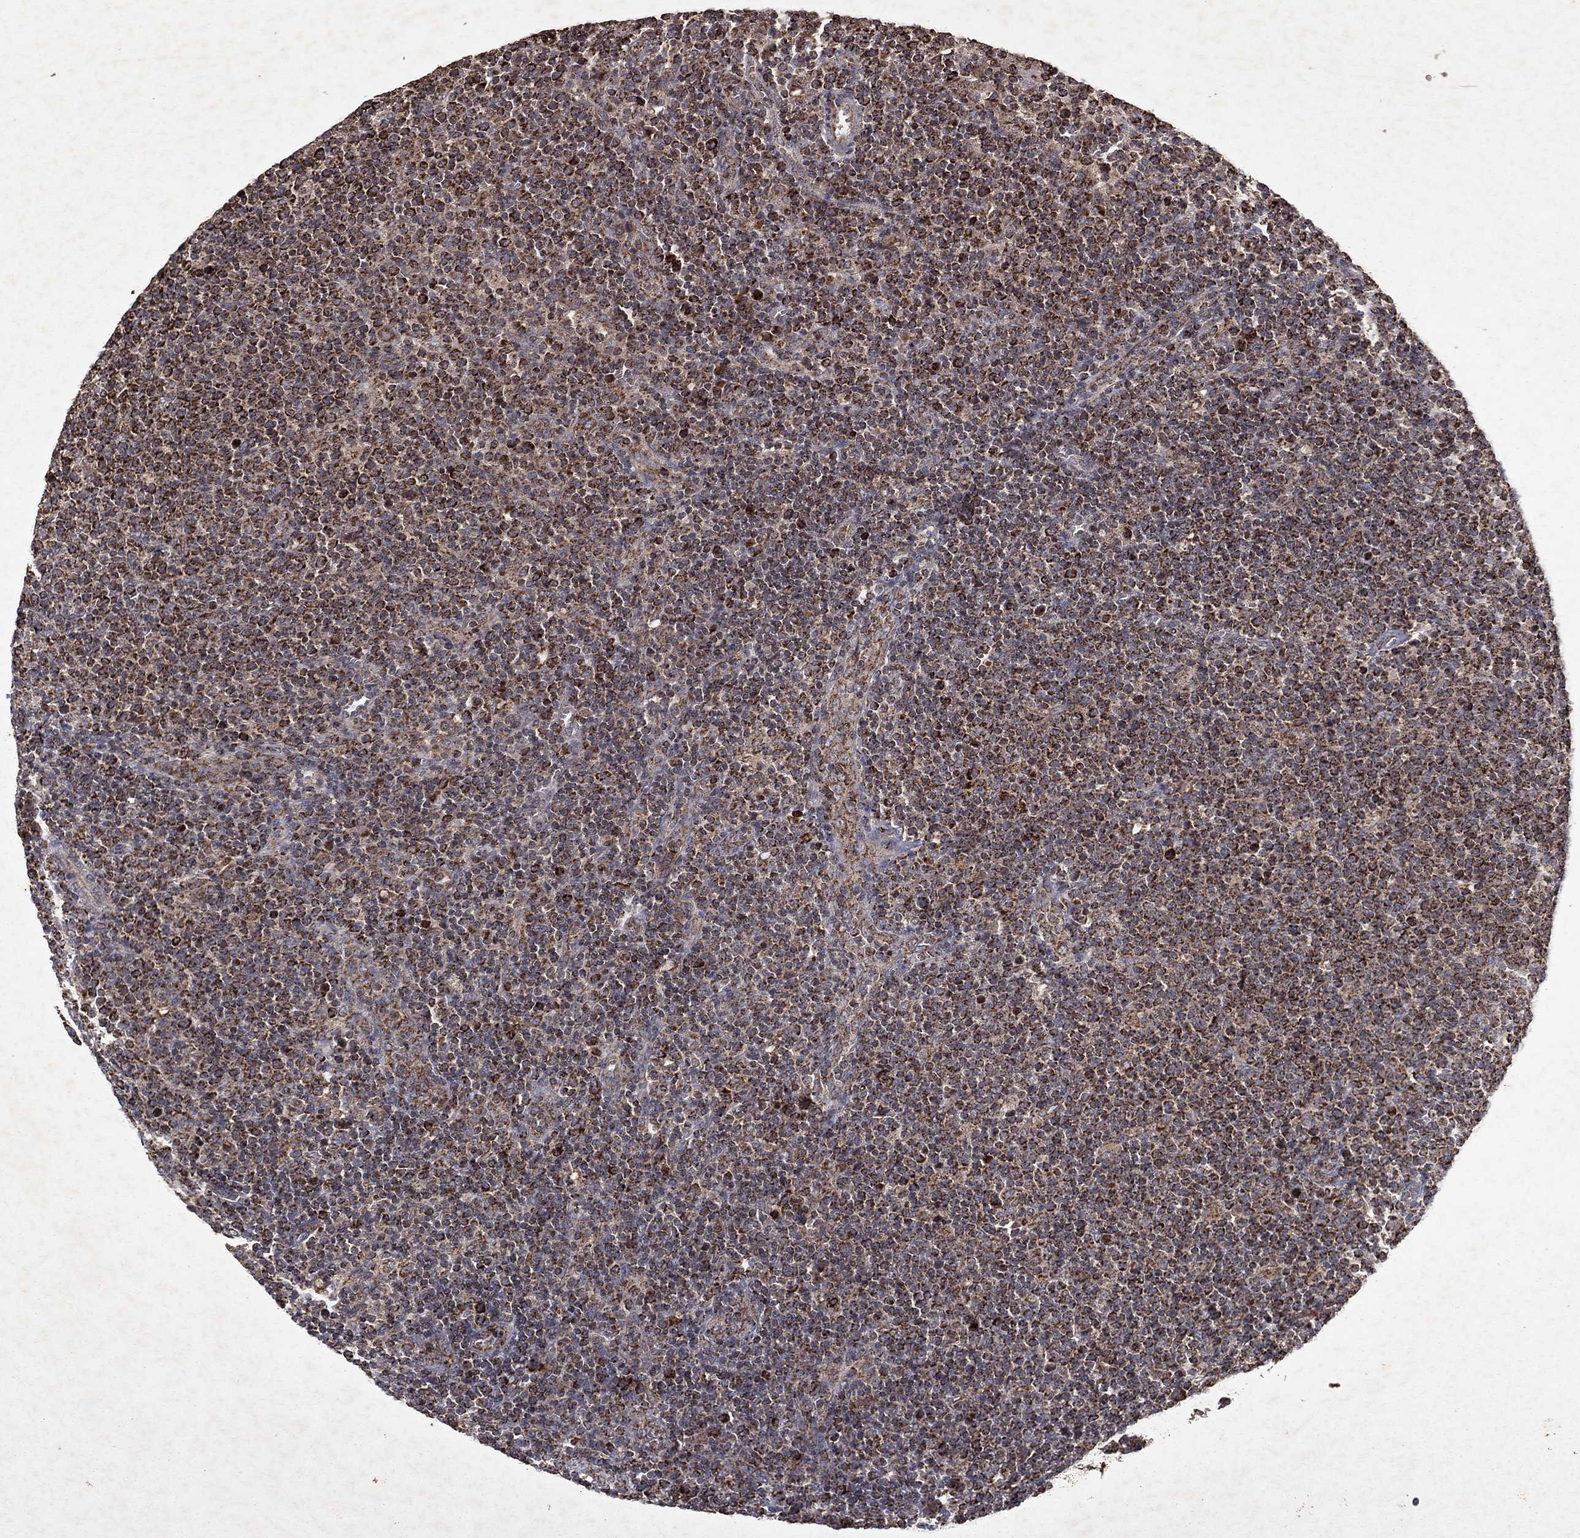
{"staining": {"intensity": "strong", "quantity": ">75%", "location": "cytoplasmic/membranous"}, "tissue": "lymphoma", "cell_type": "Tumor cells", "image_type": "cancer", "snomed": [{"axis": "morphology", "description": "Malignant lymphoma, non-Hodgkin's type, High grade"}, {"axis": "topography", "description": "Lymph node"}], "caption": "High-grade malignant lymphoma, non-Hodgkin's type stained with DAB (3,3'-diaminobenzidine) immunohistochemistry (IHC) exhibits high levels of strong cytoplasmic/membranous expression in approximately >75% of tumor cells.", "gene": "PYROXD2", "patient": {"sex": "male", "age": 61}}